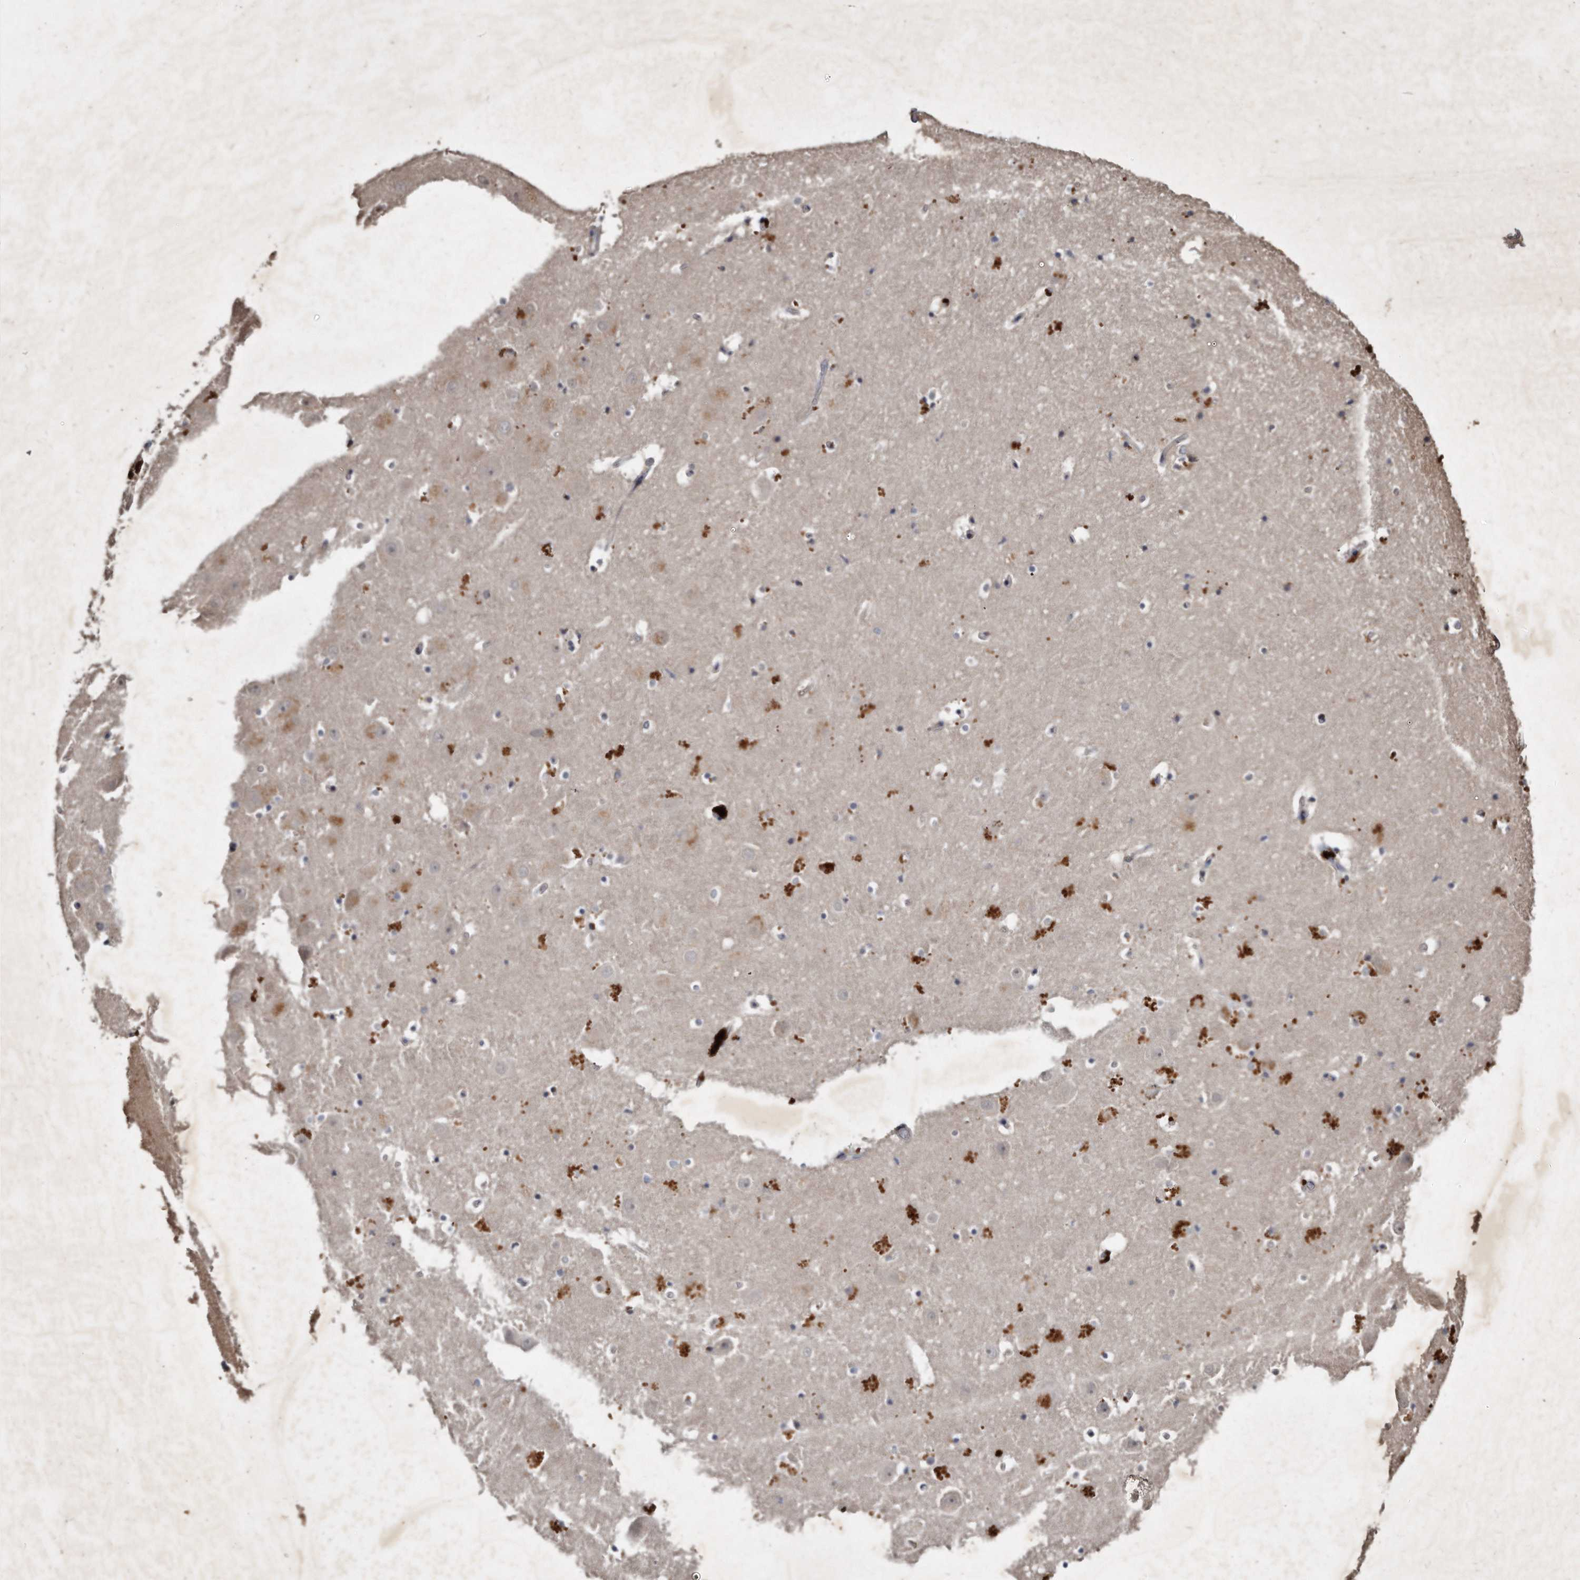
{"staining": {"intensity": "moderate", "quantity": "<25%", "location": "cytoplasmic/membranous"}, "tissue": "hippocampus", "cell_type": "Glial cells", "image_type": "normal", "snomed": [{"axis": "morphology", "description": "Normal tissue, NOS"}, {"axis": "topography", "description": "Hippocampus"}], "caption": "Immunohistochemistry image of normal hippocampus: hippocampus stained using immunohistochemistry (IHC) reveals low levels of moderate protein expression localized specifically in the cytoplasmic/membranous of glial cells, appearing as a cytoplasmic/membranous brown color.", "gene": "KLHDC3", "patient": {"sex": "female", "age": 52}}